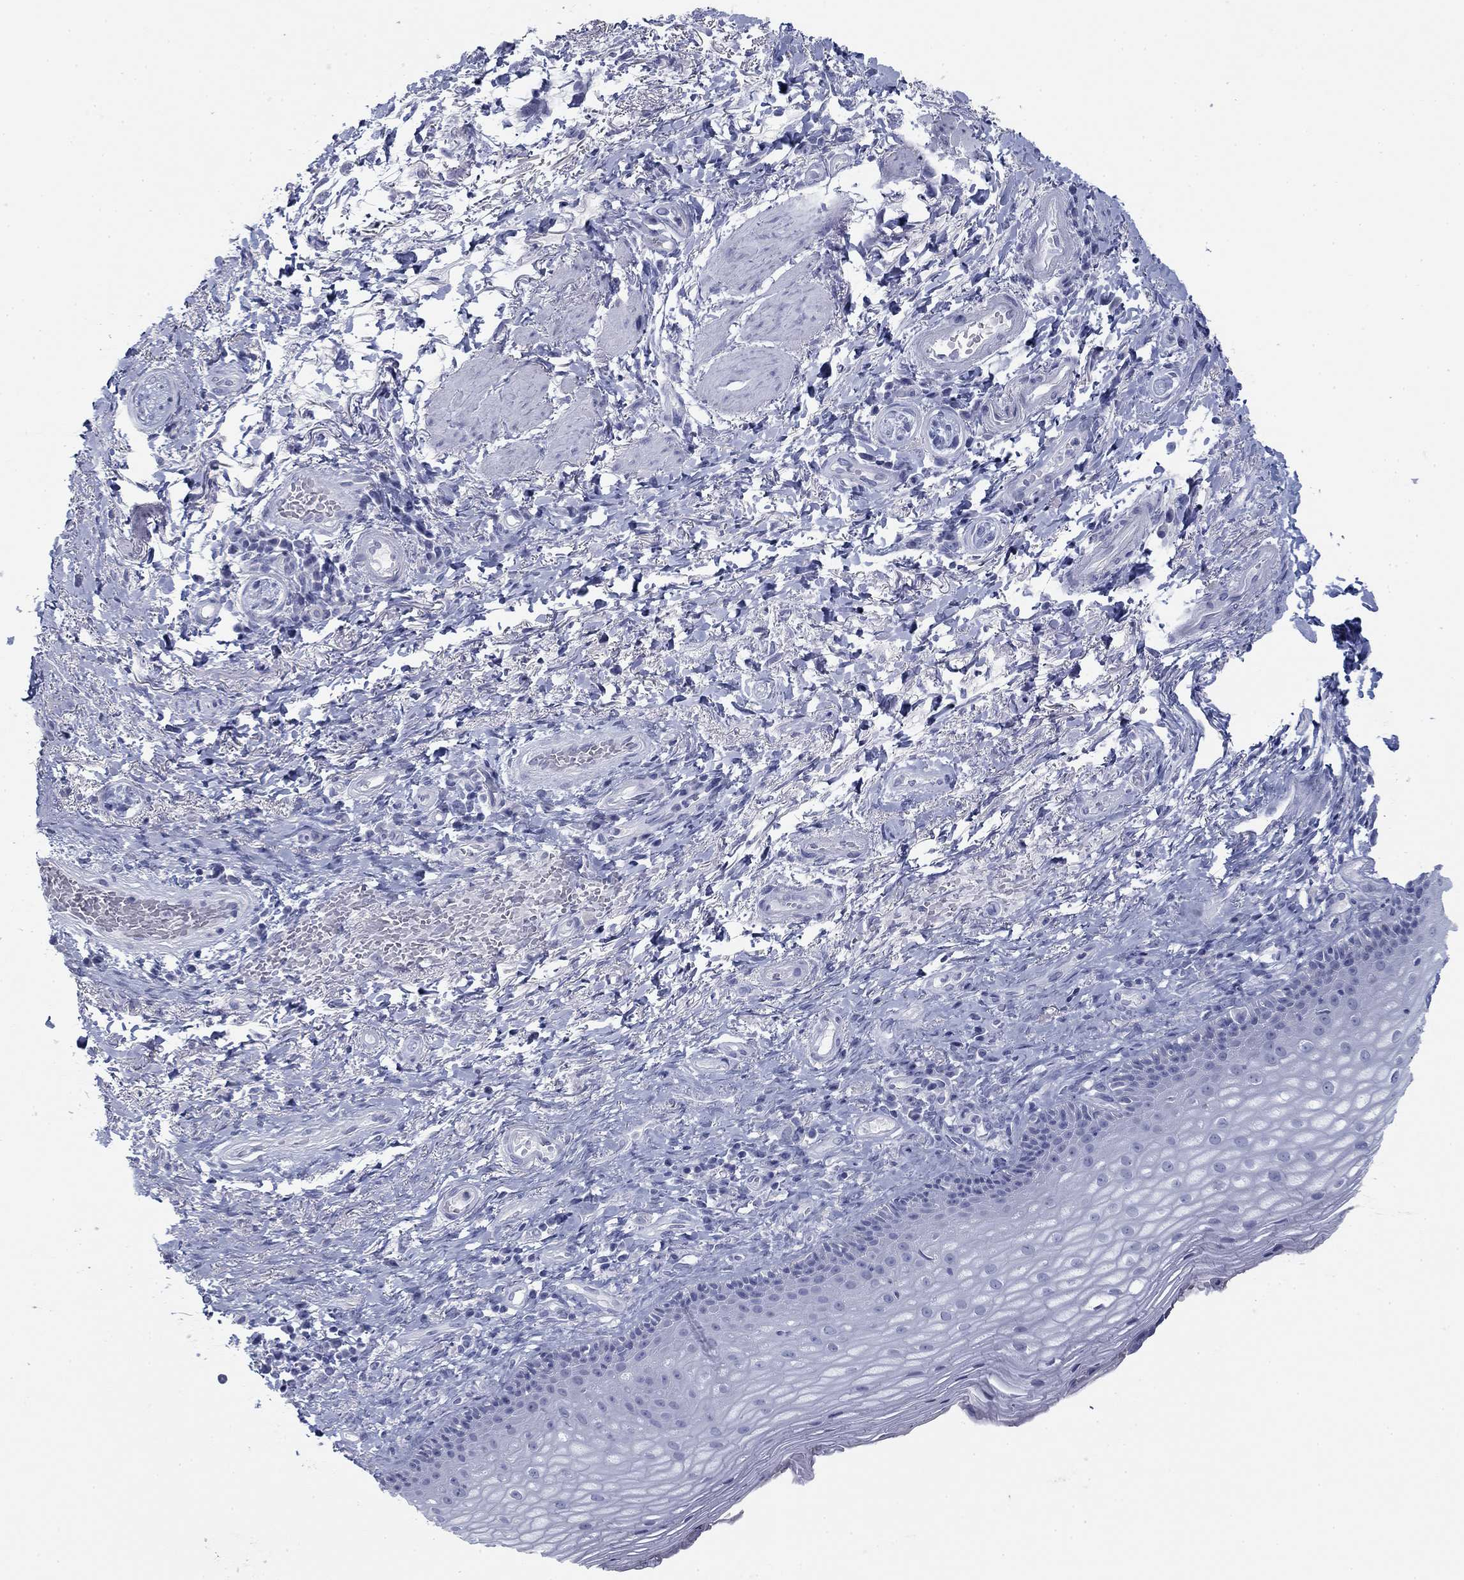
{"staining": {"intensity": "negative", "quantity": "none", "location": "none"}, "tissue": "skin", "cell_type": "Epidermal cells", "image_type": "normal", "snomed": [{"axis": "morphology", "description": "Normal tissue, NOS"}, {"axis": "morphology", "description": "Adenocarcinoma, NOS"}, {"axis": "topography", "description": "Rectum"}, {"axis": "topography", "description": "Anal"}], "caption": "IHC micrograph of benign skin stained for a protein (brown), which exhibits no staining in epidermal cells. The staining was performed using DAB to visualize the protein expression in brown, while the nuclei were stained in blue with hematoxylin (Magnification: 20x).", "gene": "DNAL1", "patient": {"sex": "female", "age": 68}}